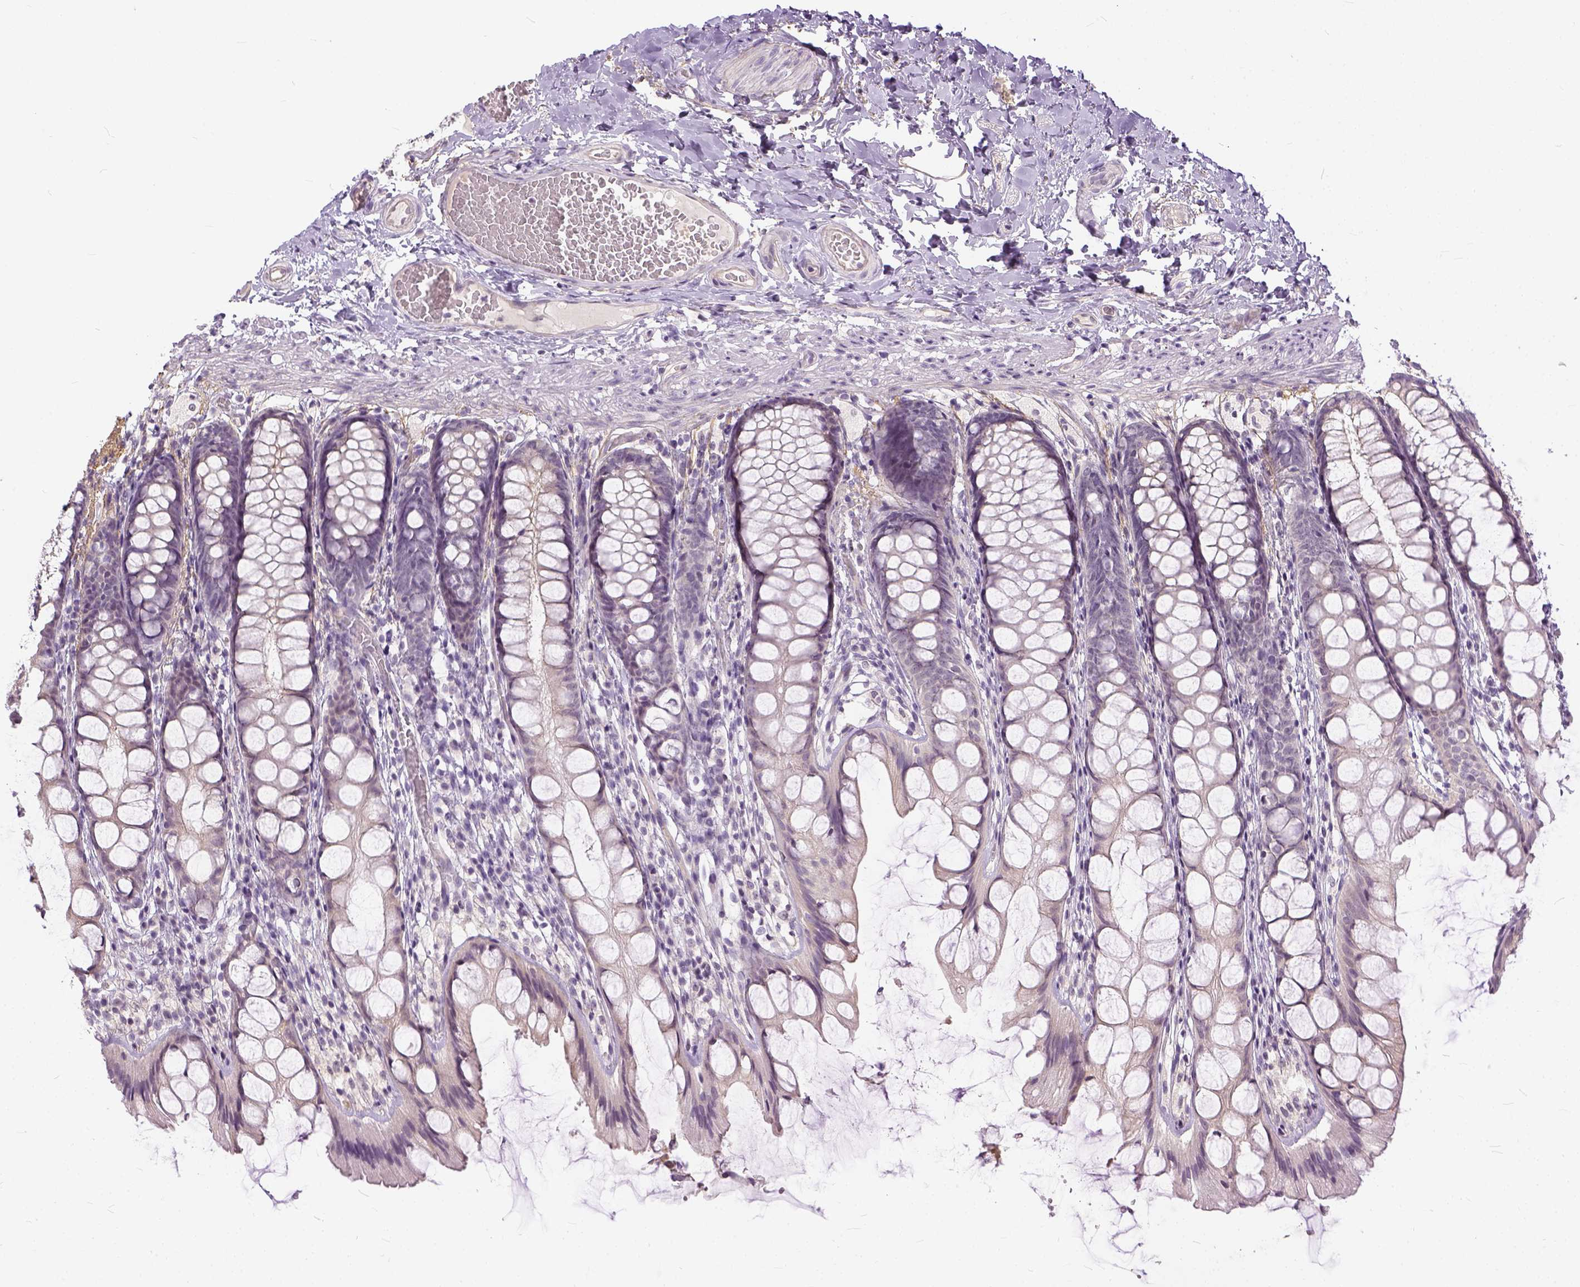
{"staining": {"intensity": "negative", "quantity": "none", "location": "none"}, "tissue": "colon", "cell_type": "Endothelial cells", "image_type": "normal", "snomed": [{"axis": "morphology", "description": "Normal tissue, NOS"}, {"axis": "topography", "description": "Colon"}], "caption": "A high-resolution image shows IHC staining of normal colon, which exhibits no significant expression in endothelial cells.", "gene": "ANO2", "patient": {"sex": "male", "age": 47}}